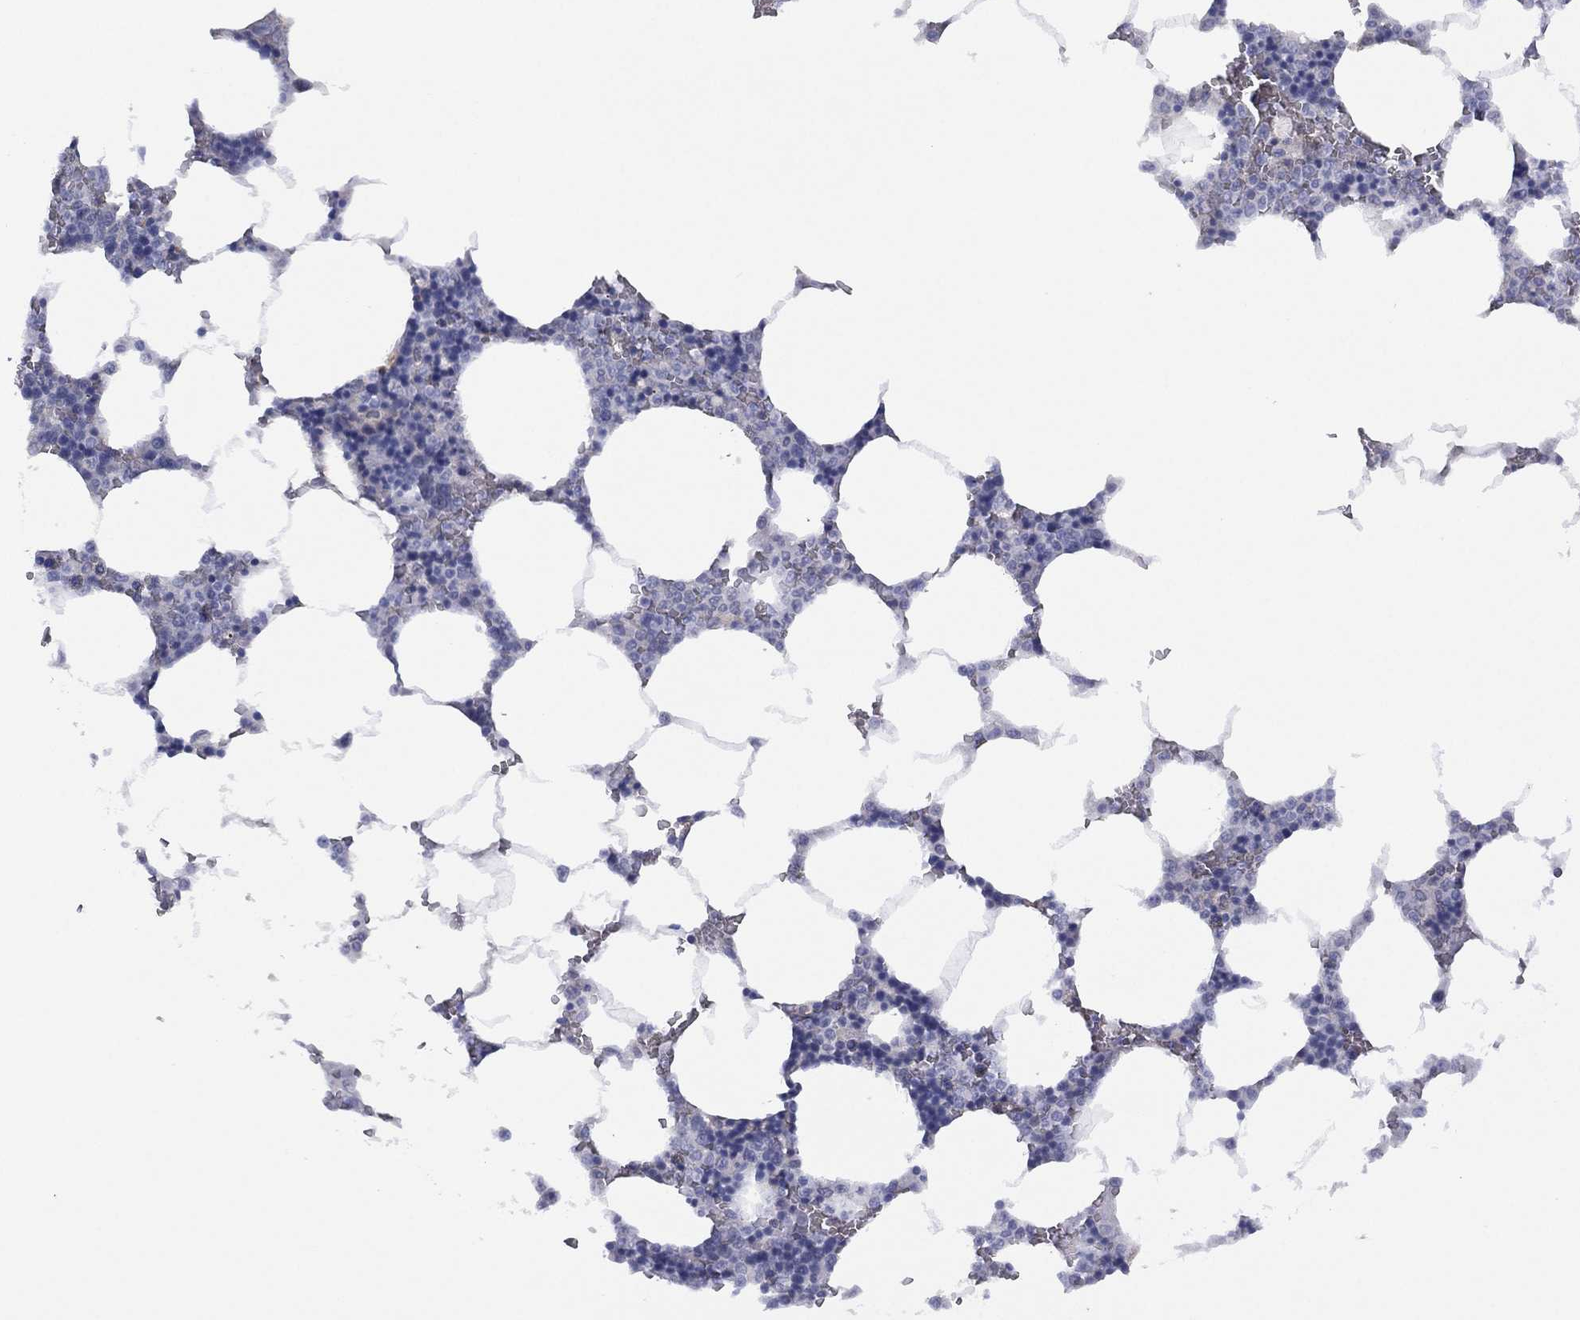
{"staining": {"intensity": "negative", "quantity": "none", "location": "none"}, "tissue": "bone marrow", "cell_type": "Hematopoietic cells", "image_type": "normal", "snomed": [{"axis": "morphology", "description": "Normal tissue, NOS"}, {"axis": "topography", "description": "Bone marrow"}], "caption": "Hematopoietic cells show no significant staining in normal bone marrow.", "gene": "DDAH1", "patient": {"sex": "male", "age": 63}}